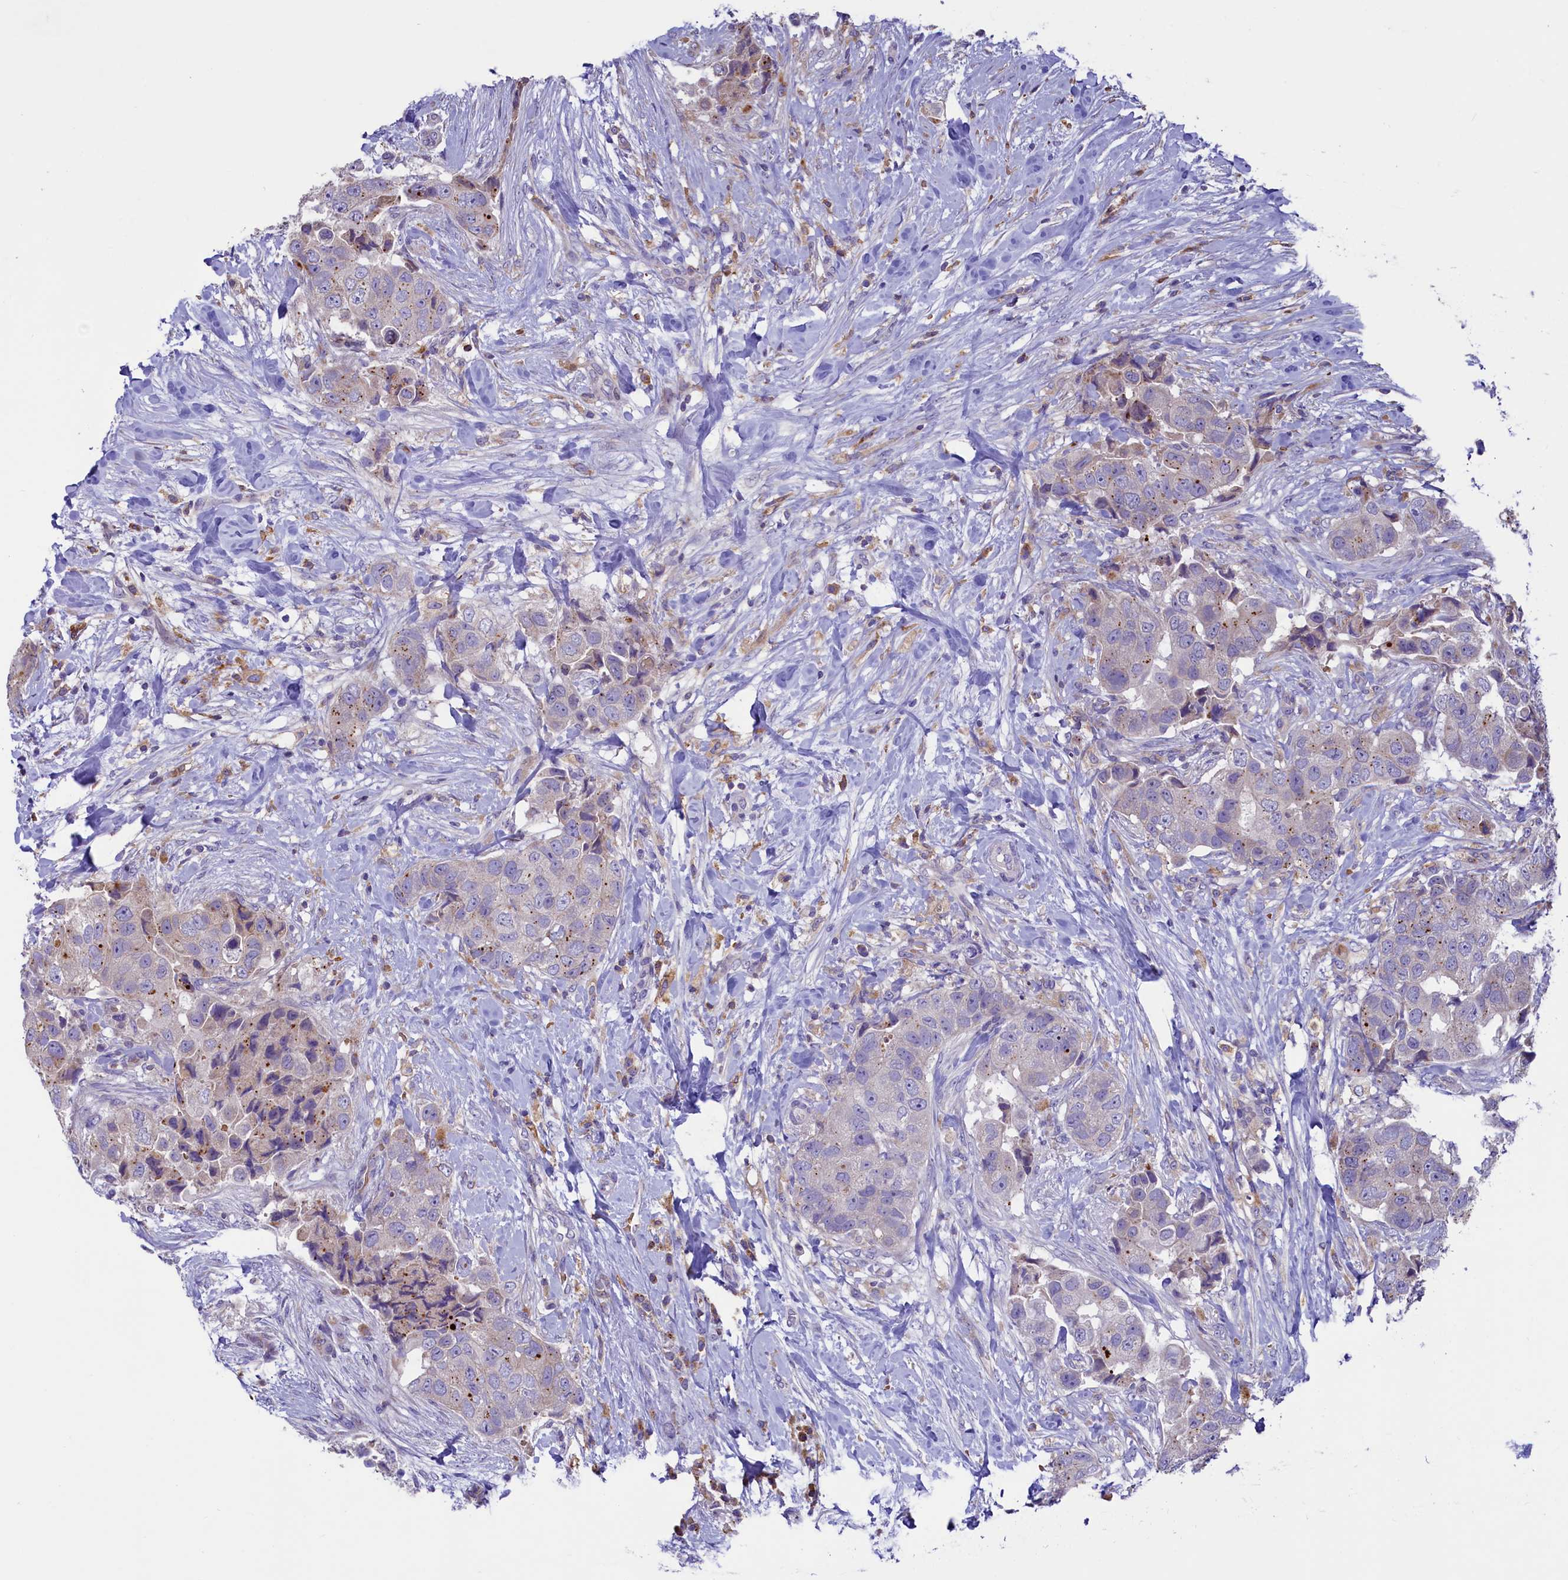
{"staining": {"intensity": "weak", "quantity": "<25%", "location": "cytoplasmic/membranous"}, "tissue": "breast cancer", "cell_type": "Tumor cells", "image_type": "cancer", "snomed": [{"axis": "morphology", "description": "Normal tissue, NOS"}, {"axis": "morphology", "description": "Duct carcinoma"}, {"axis": "topography", "description": "Breast"}], "caption": "An image of human breast intraductal carcinoma is negative for staining in tumor cells.", "gene": "HPS6", "patient": {"sex": "female", "age": 62}}